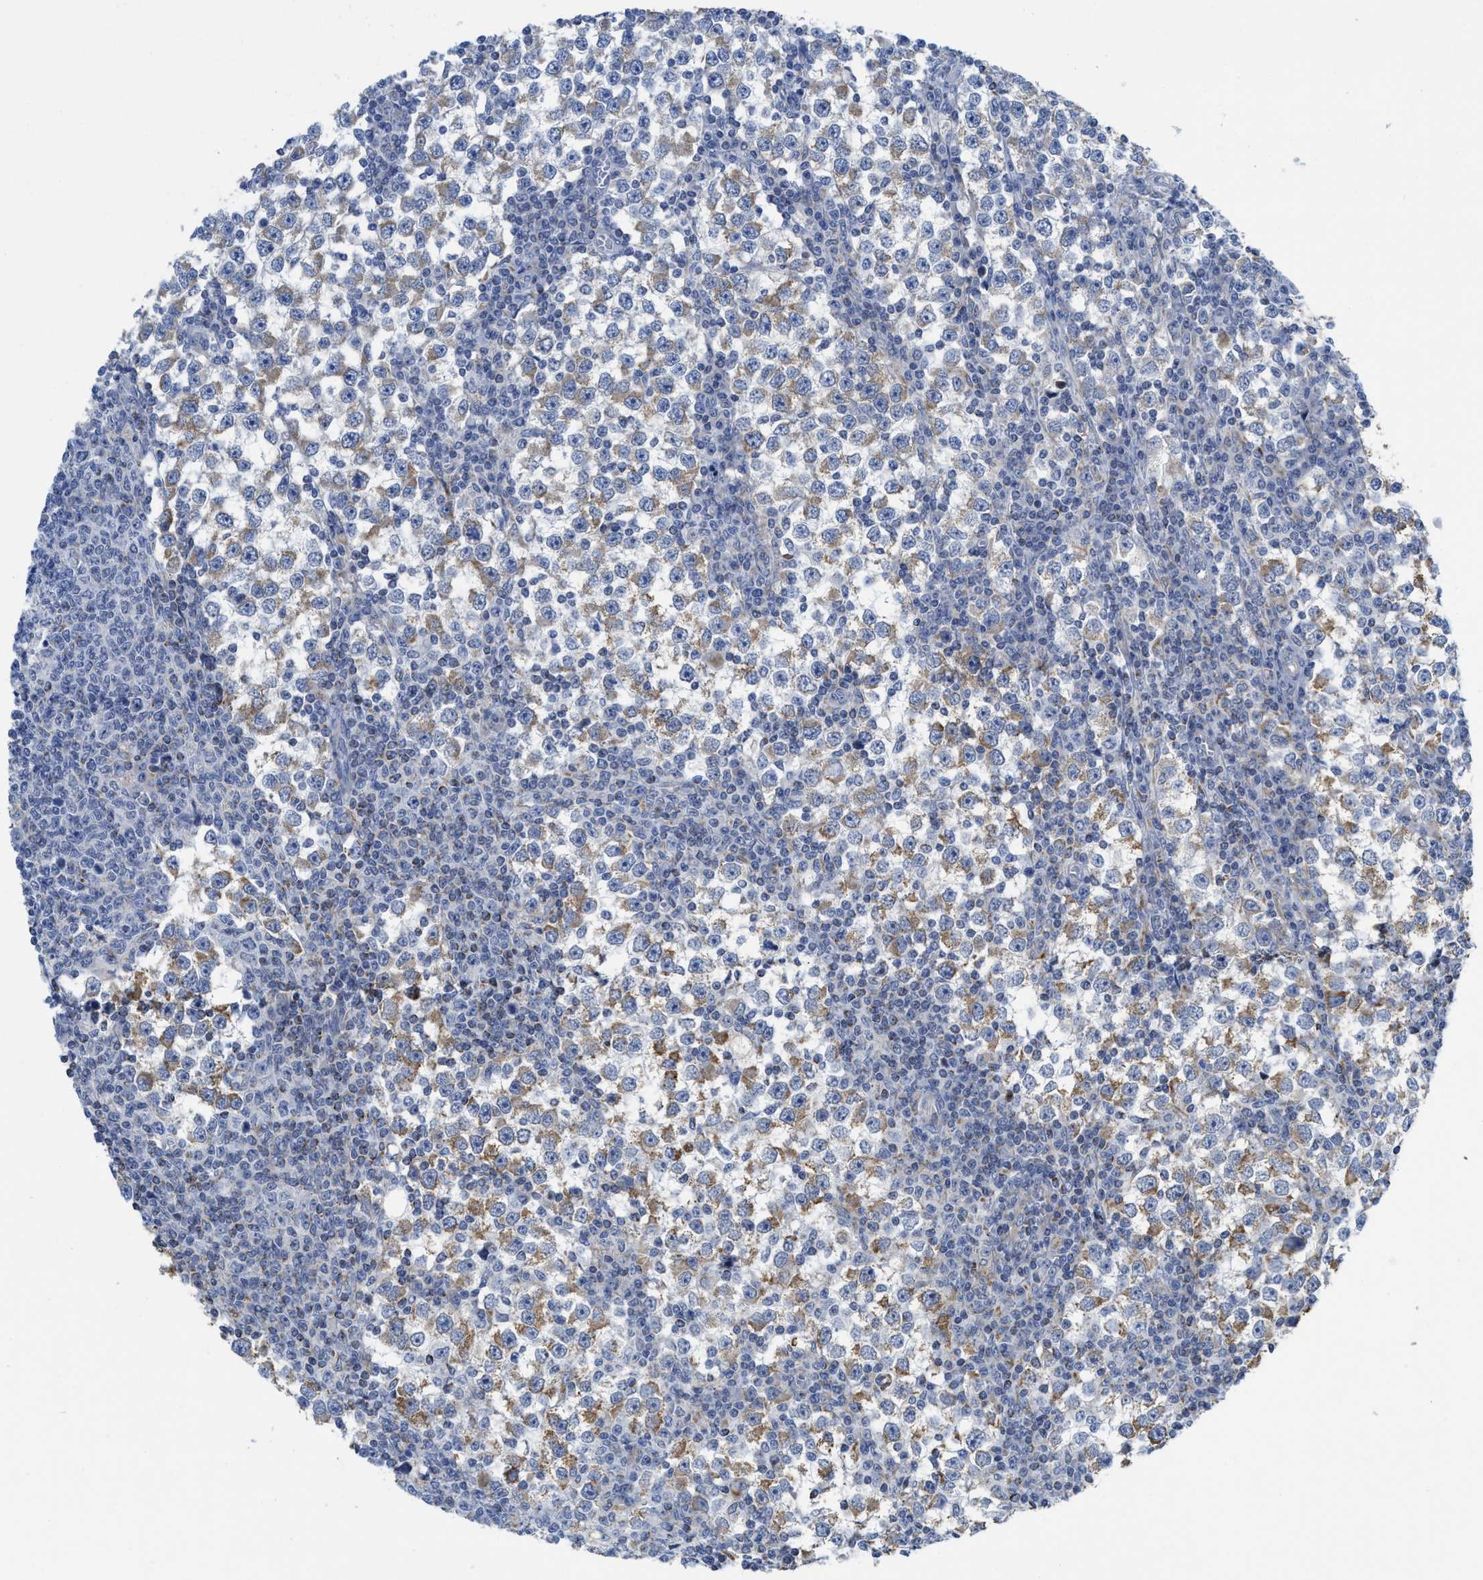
{"staining": {"intensity": "moderate", "quantity": "25%-75%", "location": "cytoplasmic/membranous"}, "tissue": "testis cancer", "cell_type": "Tumor cells", "image_type": "cancer", "snomed": [{"axis": "morphology", "description": "Seminoma, NOS"}, {"axis": "topography", "description": "Testis"}], "caption": "Protein expression analysis of human testis cancer (seminoma) reveals moderate cytoplasmic/membranous expression in approximately 25%-75% of tumor cells. (brown staining indicates protein expression, while blue staining denotes nuclei).", "gene": "GATD3", "patient": {"sex": "male", "age": 65}}